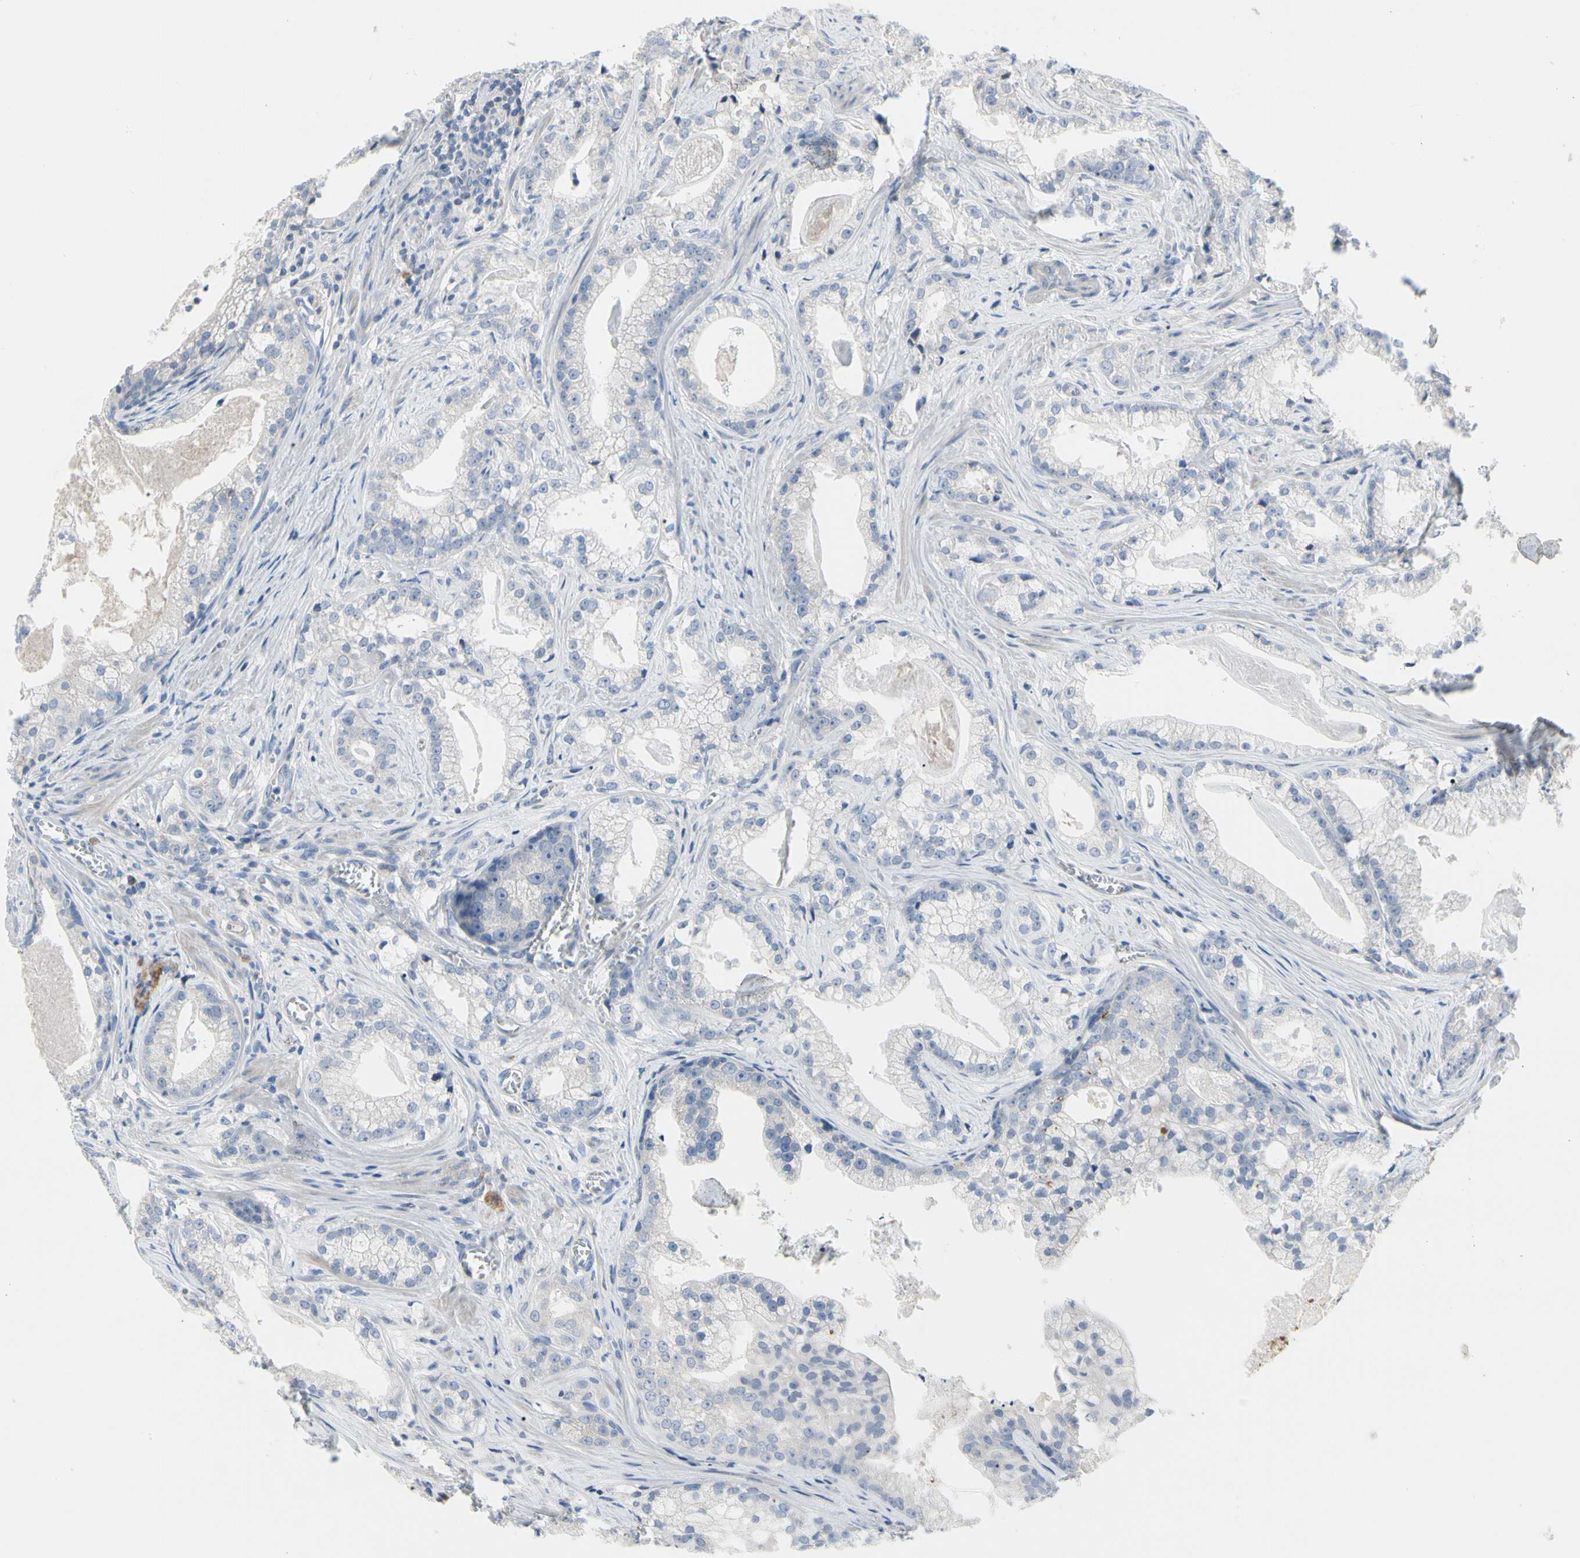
{"staining": {"intensity": "negative", "quantity": "none", "location": "none"}, "tissue": "prostate cancer", "cell_type": "Tumor cells", "image_type": "cancer", "snomed": [{"axis": "morphology", "description": "Adenocarcinoma, Low grade"}, {"axis": "topography", "description": "Prostate"}], "caption": "This histopathology image is of prostate cancer stained with immunohistochemistry to label a protein in brown with the nuclei are counter-stained blue. There is no expression in tumor cells.", "gene": "ECRG4", "patient": {"sex": "male", "age": 59}}